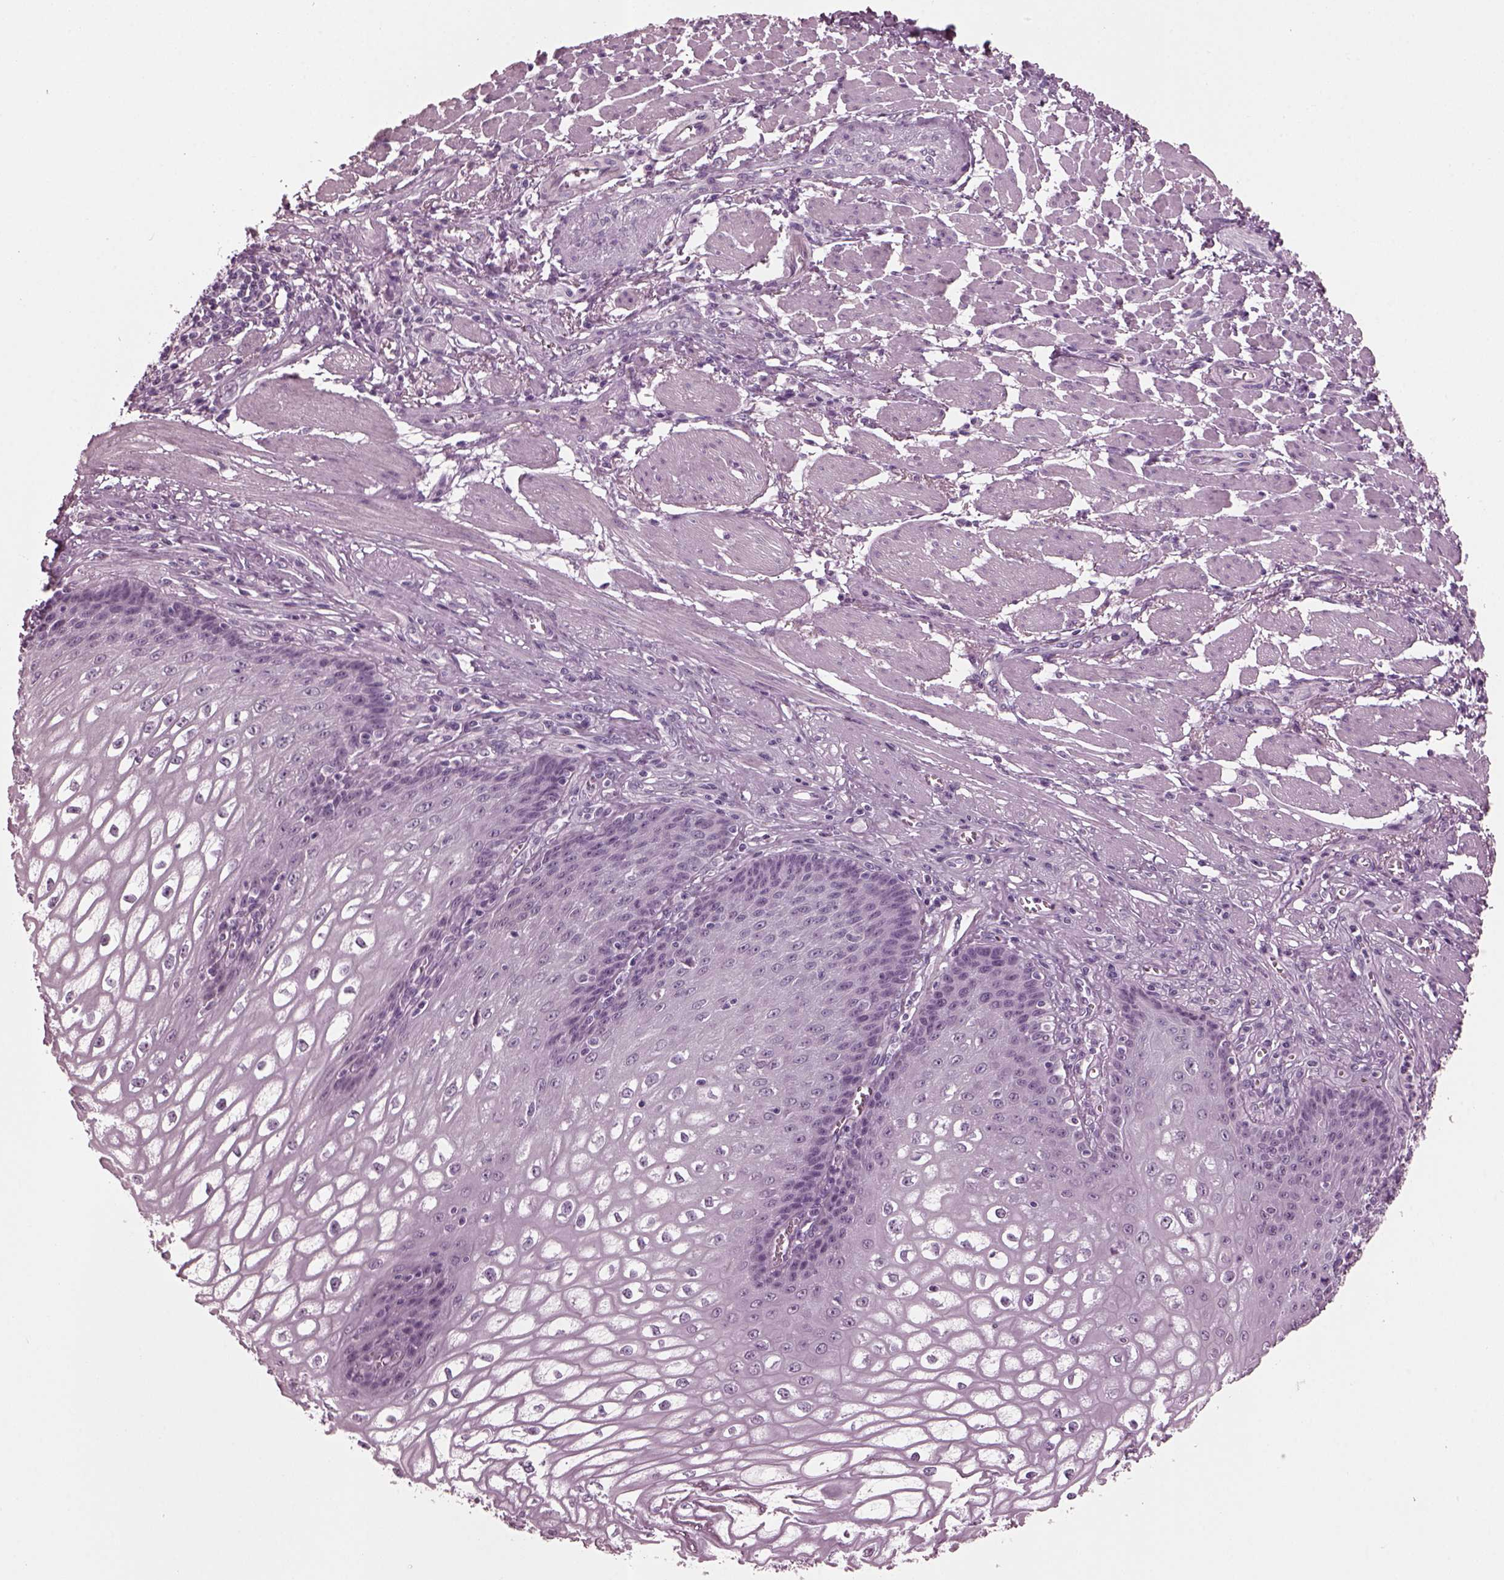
{"staining": {"intensity": "negative", "quantity": "none", "location": "none"}, "tissue": "esophagus", "cell_type": "Squamous epithelial cells", "image_type": "normal", "snomed": [{"axis": "morphology", "description": "Normal tissue, NOS"}, {"axis": "topography", "description": "Esophagus"}], "caption": "Immunohistochemical staining of normal human esophagus shows no significant expression in squamous epithelial cells. (DAB (3,3'-diaminobenzidine) immunohistochemistry (IHC) with hematoxylin counter stain).", "gene": "SLC6A17", "patient": {"sex": "male", "age": 58}}